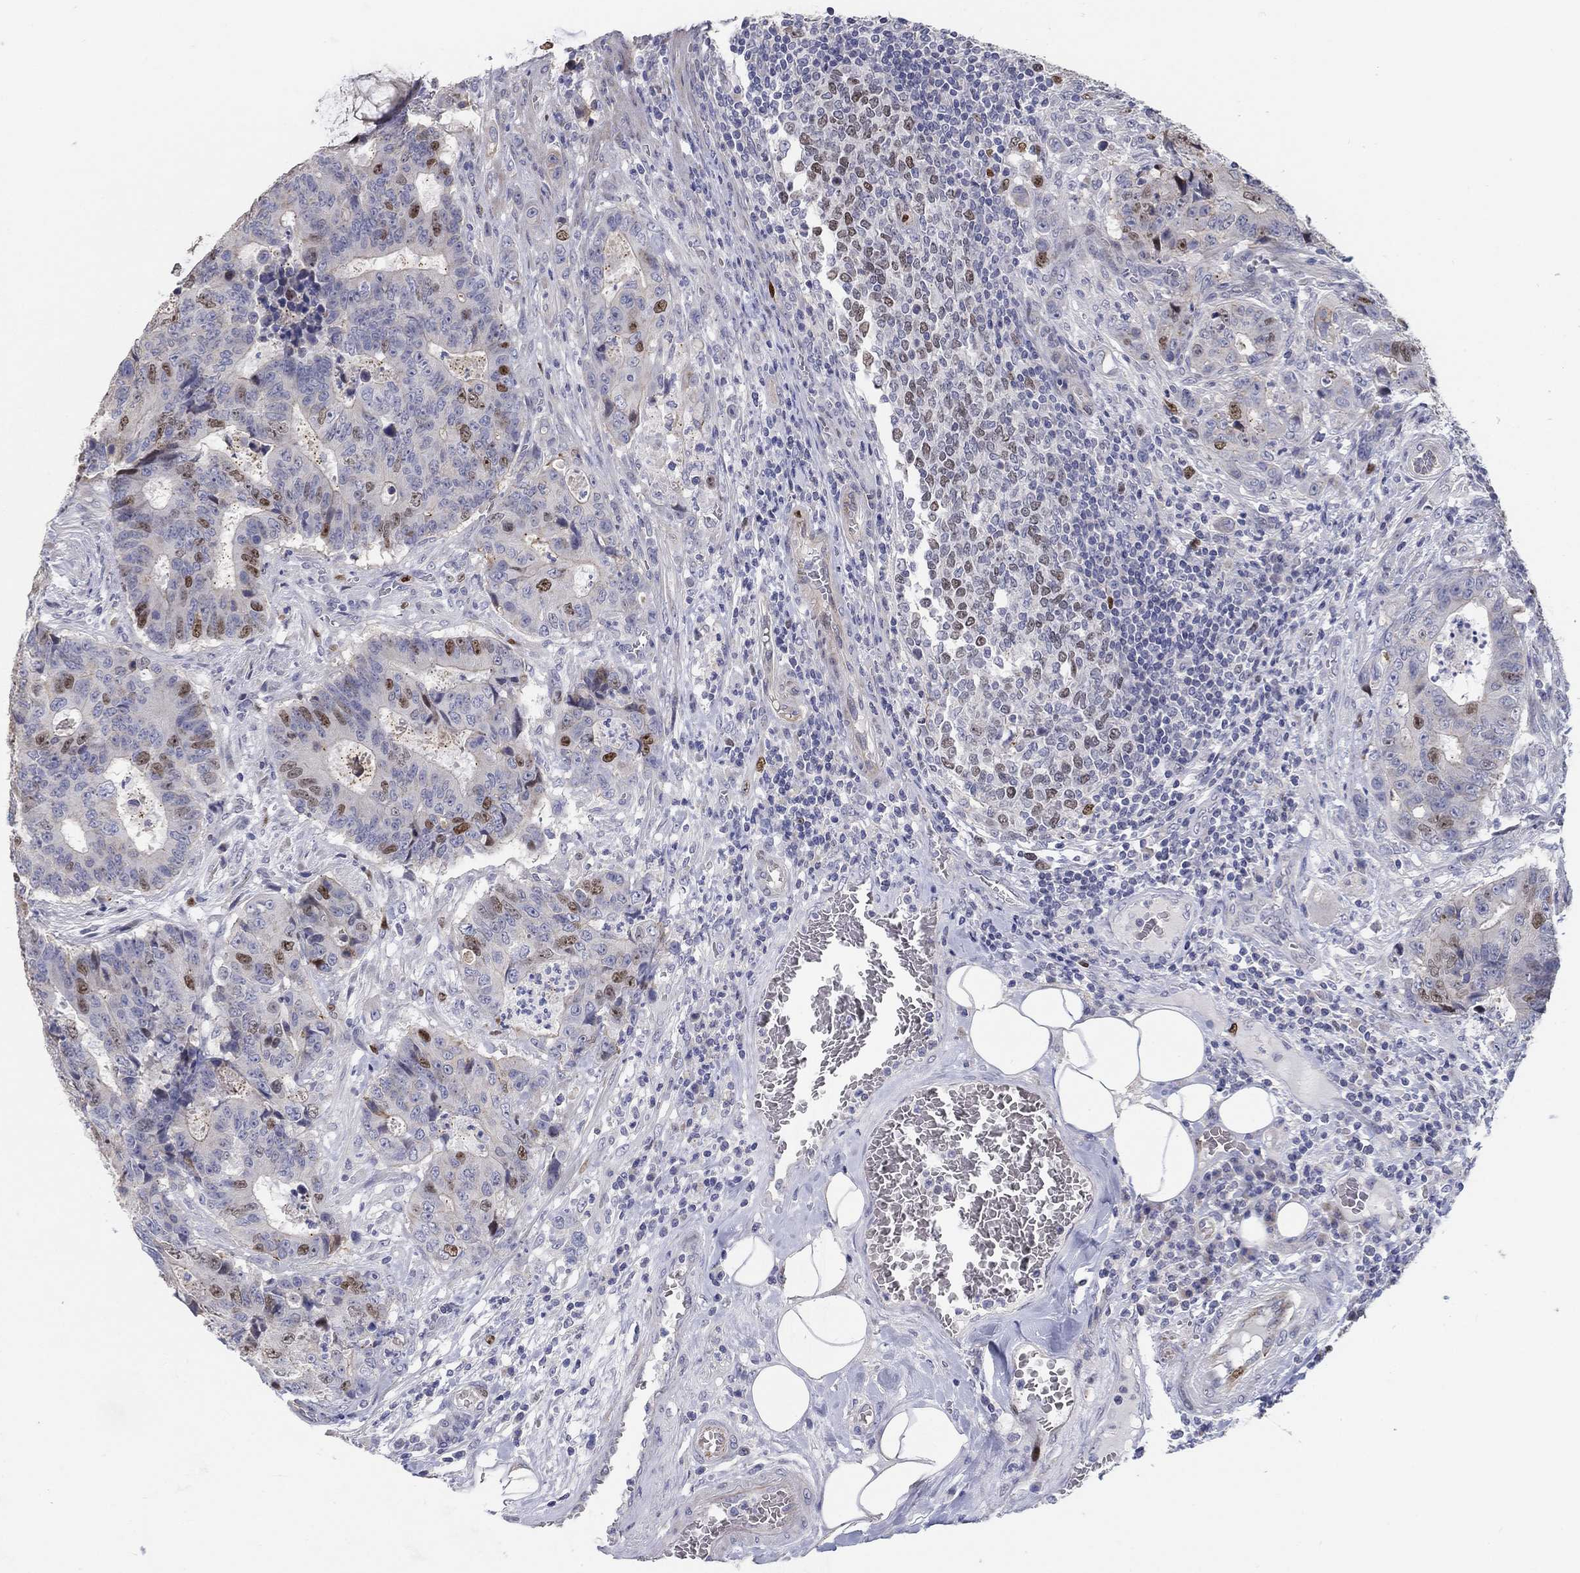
{"staining": {"intensity": "moderate", "quantity": "<25%", "location": "nuclear"}, "tissue": "colorectal cancer", "cell_type": "Tumor cells", "image_type": "cancer", "snomed": [{"axis": "morphology", "description": "Adenocarcinoma, NOS"}, {"axis": "topography", "description": "Colon"}], "caption": "This is an image of IHC staining of colorectal cancer (adenocarcinoma), which shows moderate staining in the nuclear of tumor cells.", "gene": "PRC1", "patient": {"sex": "female", "age": 48}}